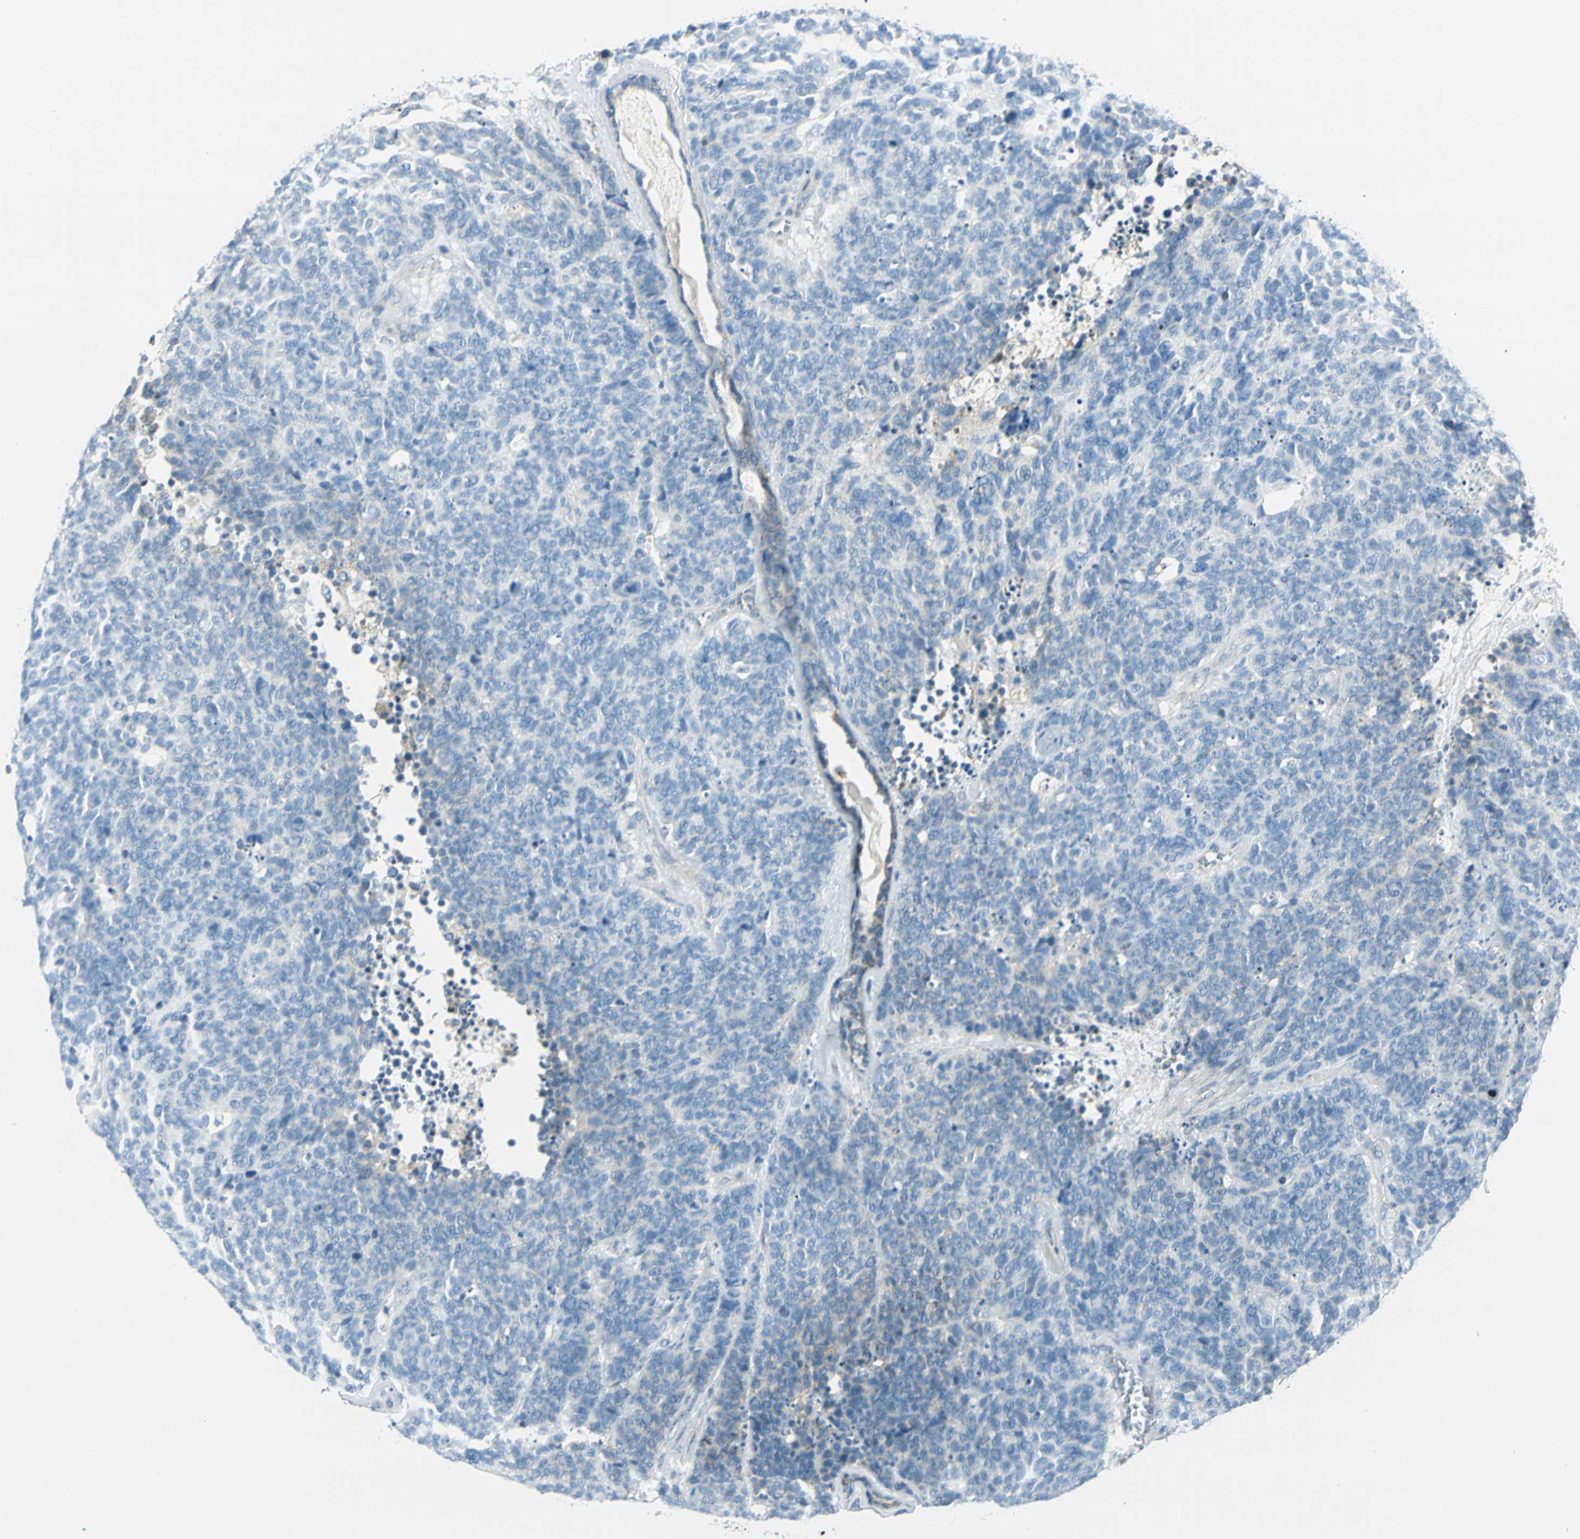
{"staining": {"intensity": "negative", "quantity": "none", "location": "none"}, "tissue": "lung cancer", "cell_type": "Tumor cells", "image_type": "cancer", "snomed": [{"axis": "morphology", "description": "Neoplasm, malignant, NOS"}, {"axis": "topography", "description": "Lung"}], "caption": "DAB (3,3'-diaminobenzidine) immunohistochemical staining of human lung malignant neoplasm demonstrates no significant expression in tumor cells. (Stains: DAB (3,3'-diaminobenzidine) IHC with hematoxylin counter stain, Microscopy: brightfield microscopy at high magnification).", "gene": "ALDOA", "patient": {"sex": "female", "age": 58}}